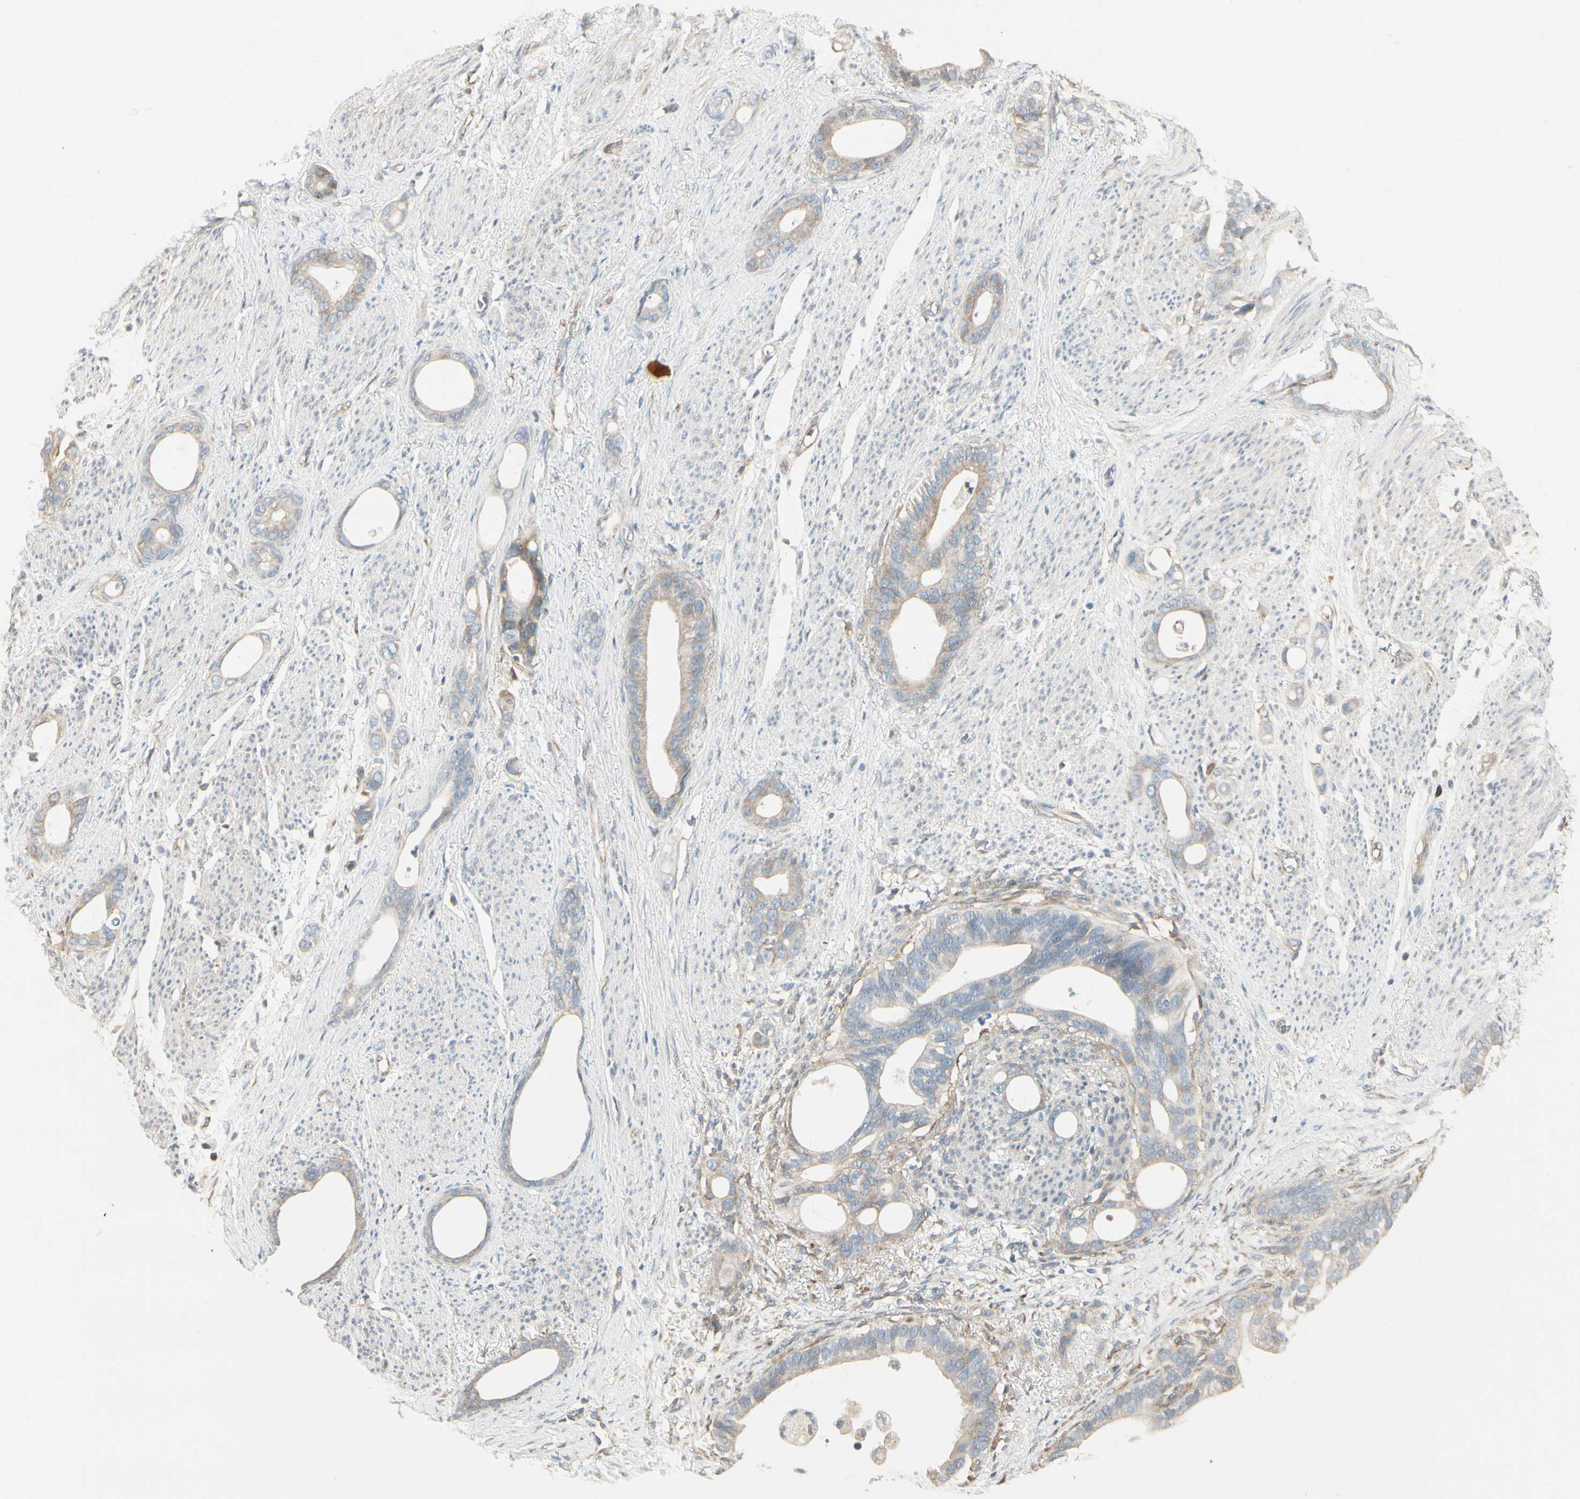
{"staining": {"intensity": "weak", "quantity": ">75%", "location": "cytoplasmic/membranous"}, "tissue": "stomach cancer", "cell_type": "Tumor cells", "image_type": "cancer", "snomed": [{"axis": "morphology", "description": "Adenocarcinoma, NOS"}, {"axis": "topography", "description": "Stomach"}], "caption": "Immunohistochemical staining of adenocarcinoma (stomach) reveals weak cytoplasmic/membranous protein expression in about >75% of tumor cells.", "gene": "NUCB2", "patient": {"sex": "female", "age": 75}}